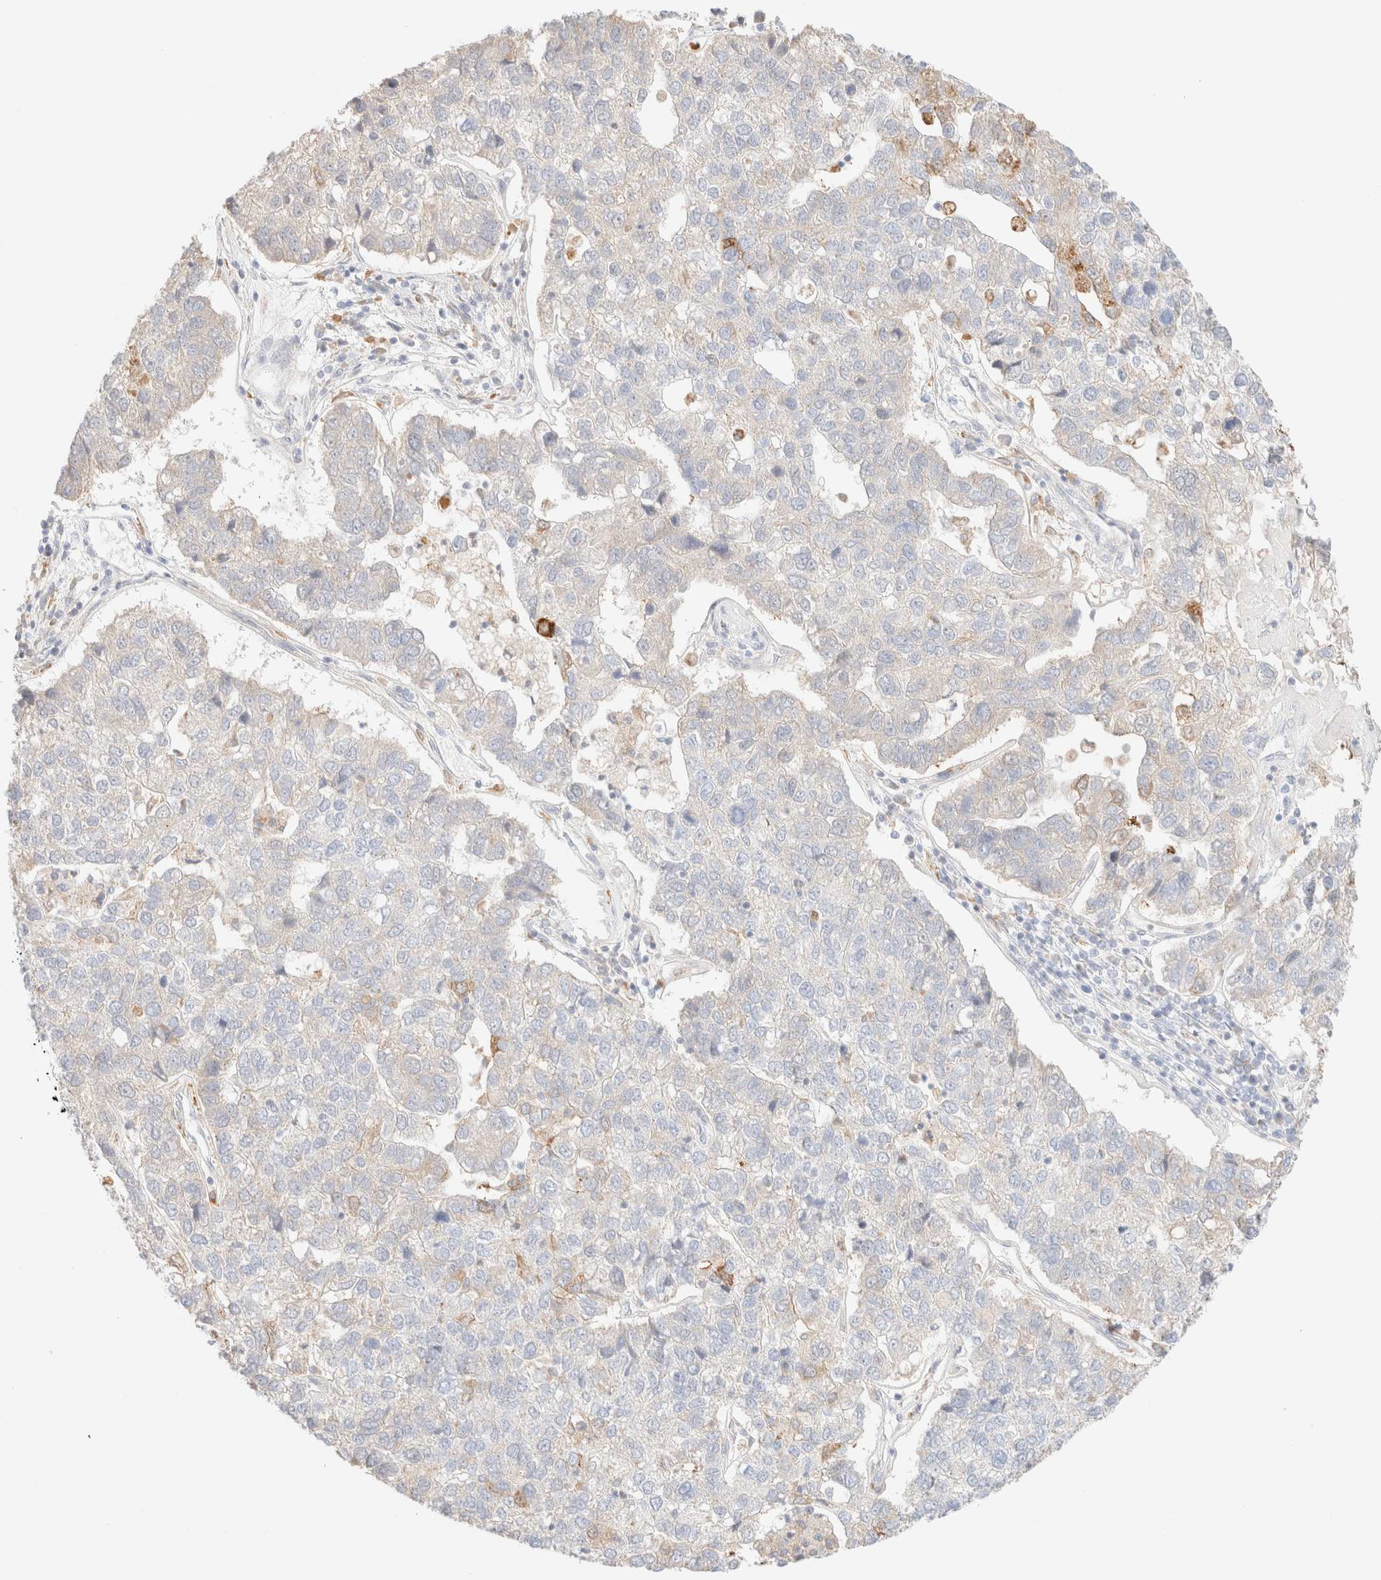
{"staining": {"intensity": "weak", "quantity": "<25%", "location": "cytoplasmic/membranous"}, "tissue": "pancreatic cancer", "cell_type": "Tumor cells", "image_type": "cancer", "snomed": [{"axis": "morphology", "description": "Adenocarcinoma, NOS"}, {"axis": "topography", "description": "Pancreas"}], "caption": "Immunohistochemical staining of human pancreatic adenocarcinoma demonstrates no significant positivity in tumor cells.", "gene": "SARM1", "patient": {"sex": "female", "age": 61}}